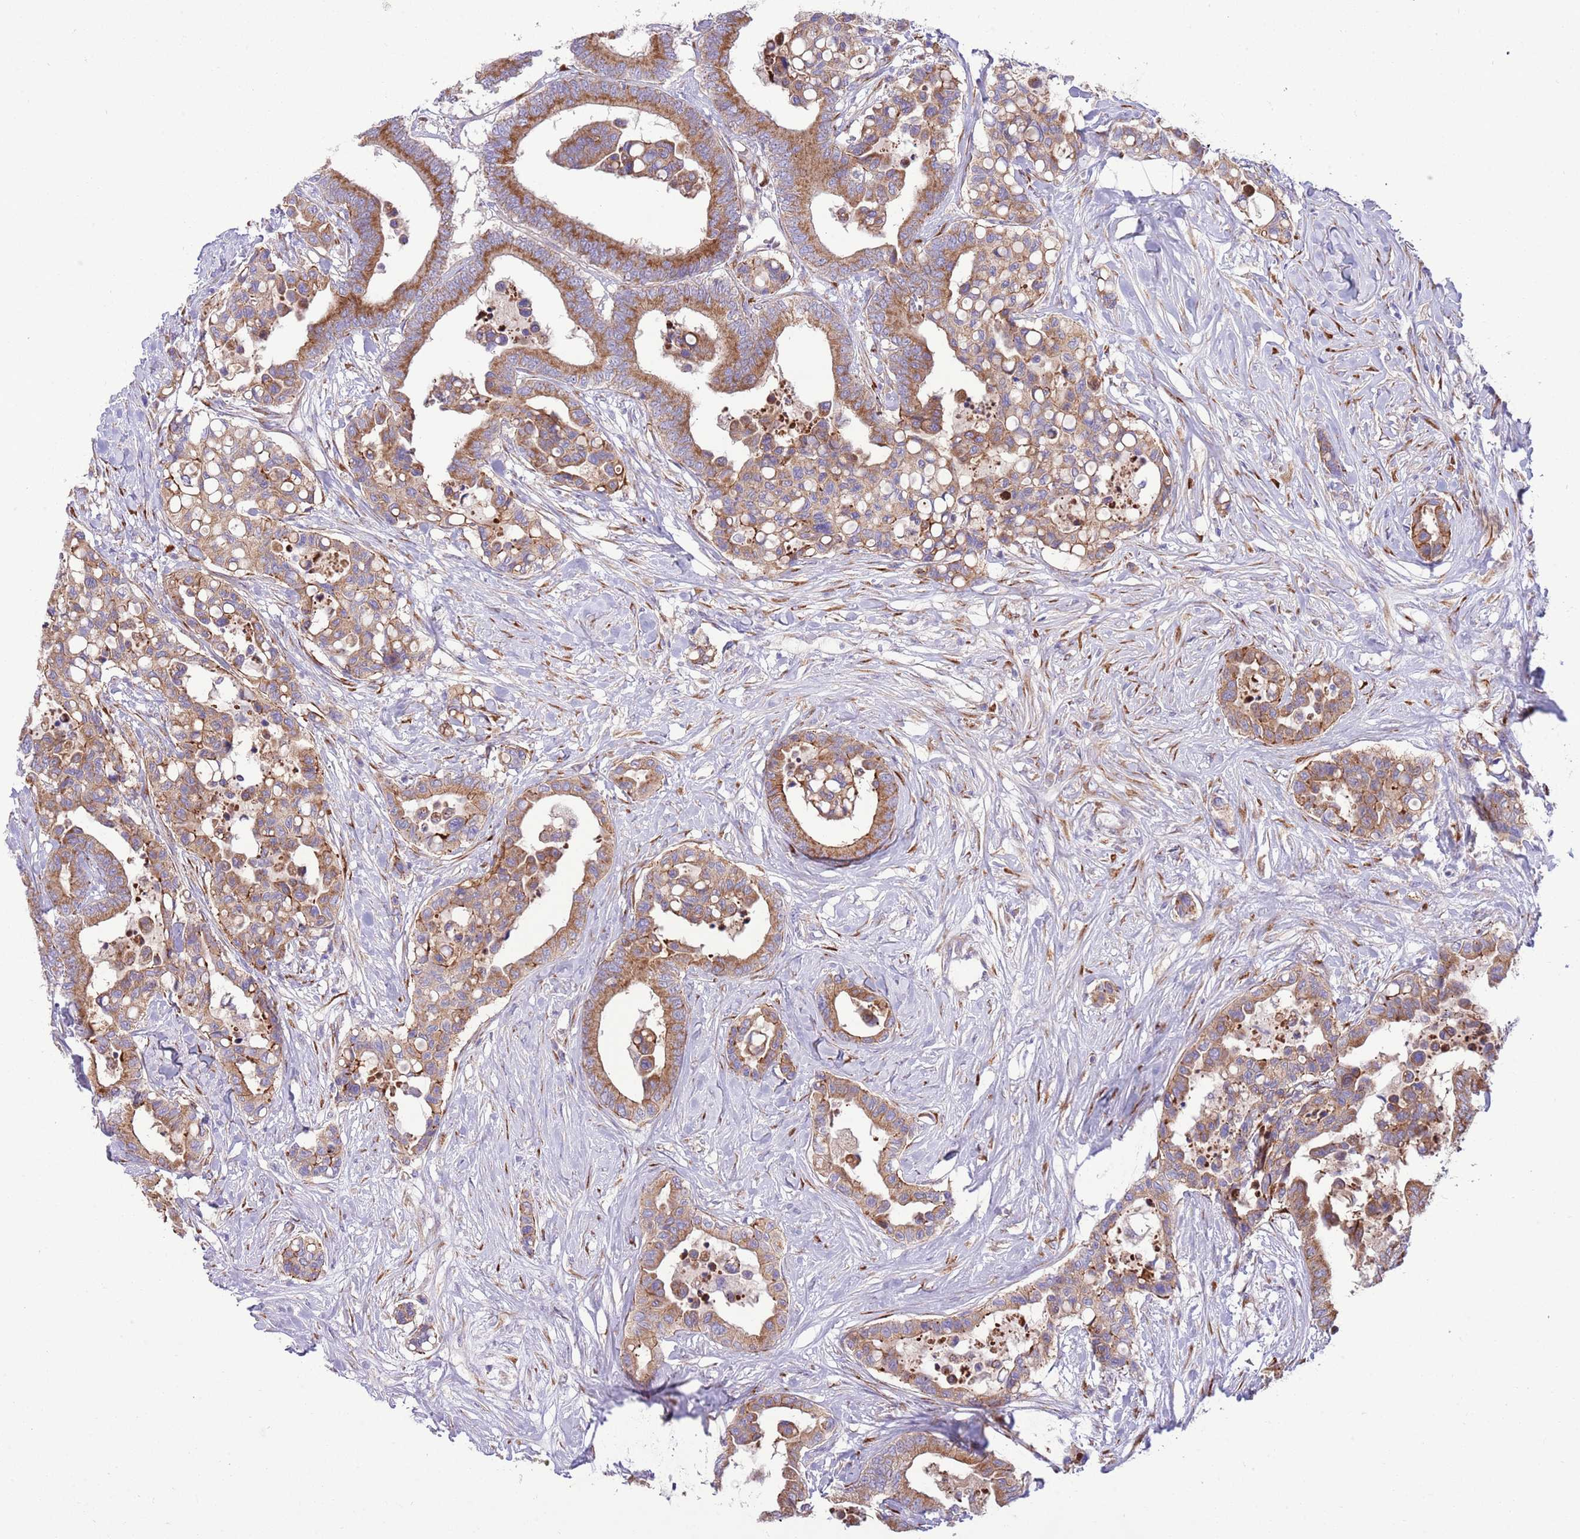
{"staining": {"intensity": "strong", "quantity": ">75%", "location": "cytoplasmic/membranous"}, "tissue": "colorectal cancer", "cell_type": "Tumor cells", "image_type": "cancer", "snomed": [{"axis": "morphology", "description": "Normal tissue, NOS"}, {"axis": "morphology", "description": "Adenocarcinoma, NOS"}, {"axis": "topography", "description": "Colon"}], "caption": "Immunohistochemical staining of colorectal adenocarcinoma reveals high levels of strong cytoplasmic/membranous expression in approximately >75% of tumor cells.", "gene": "TOMM5", "patient": {"sex": "male", "age": 82}}